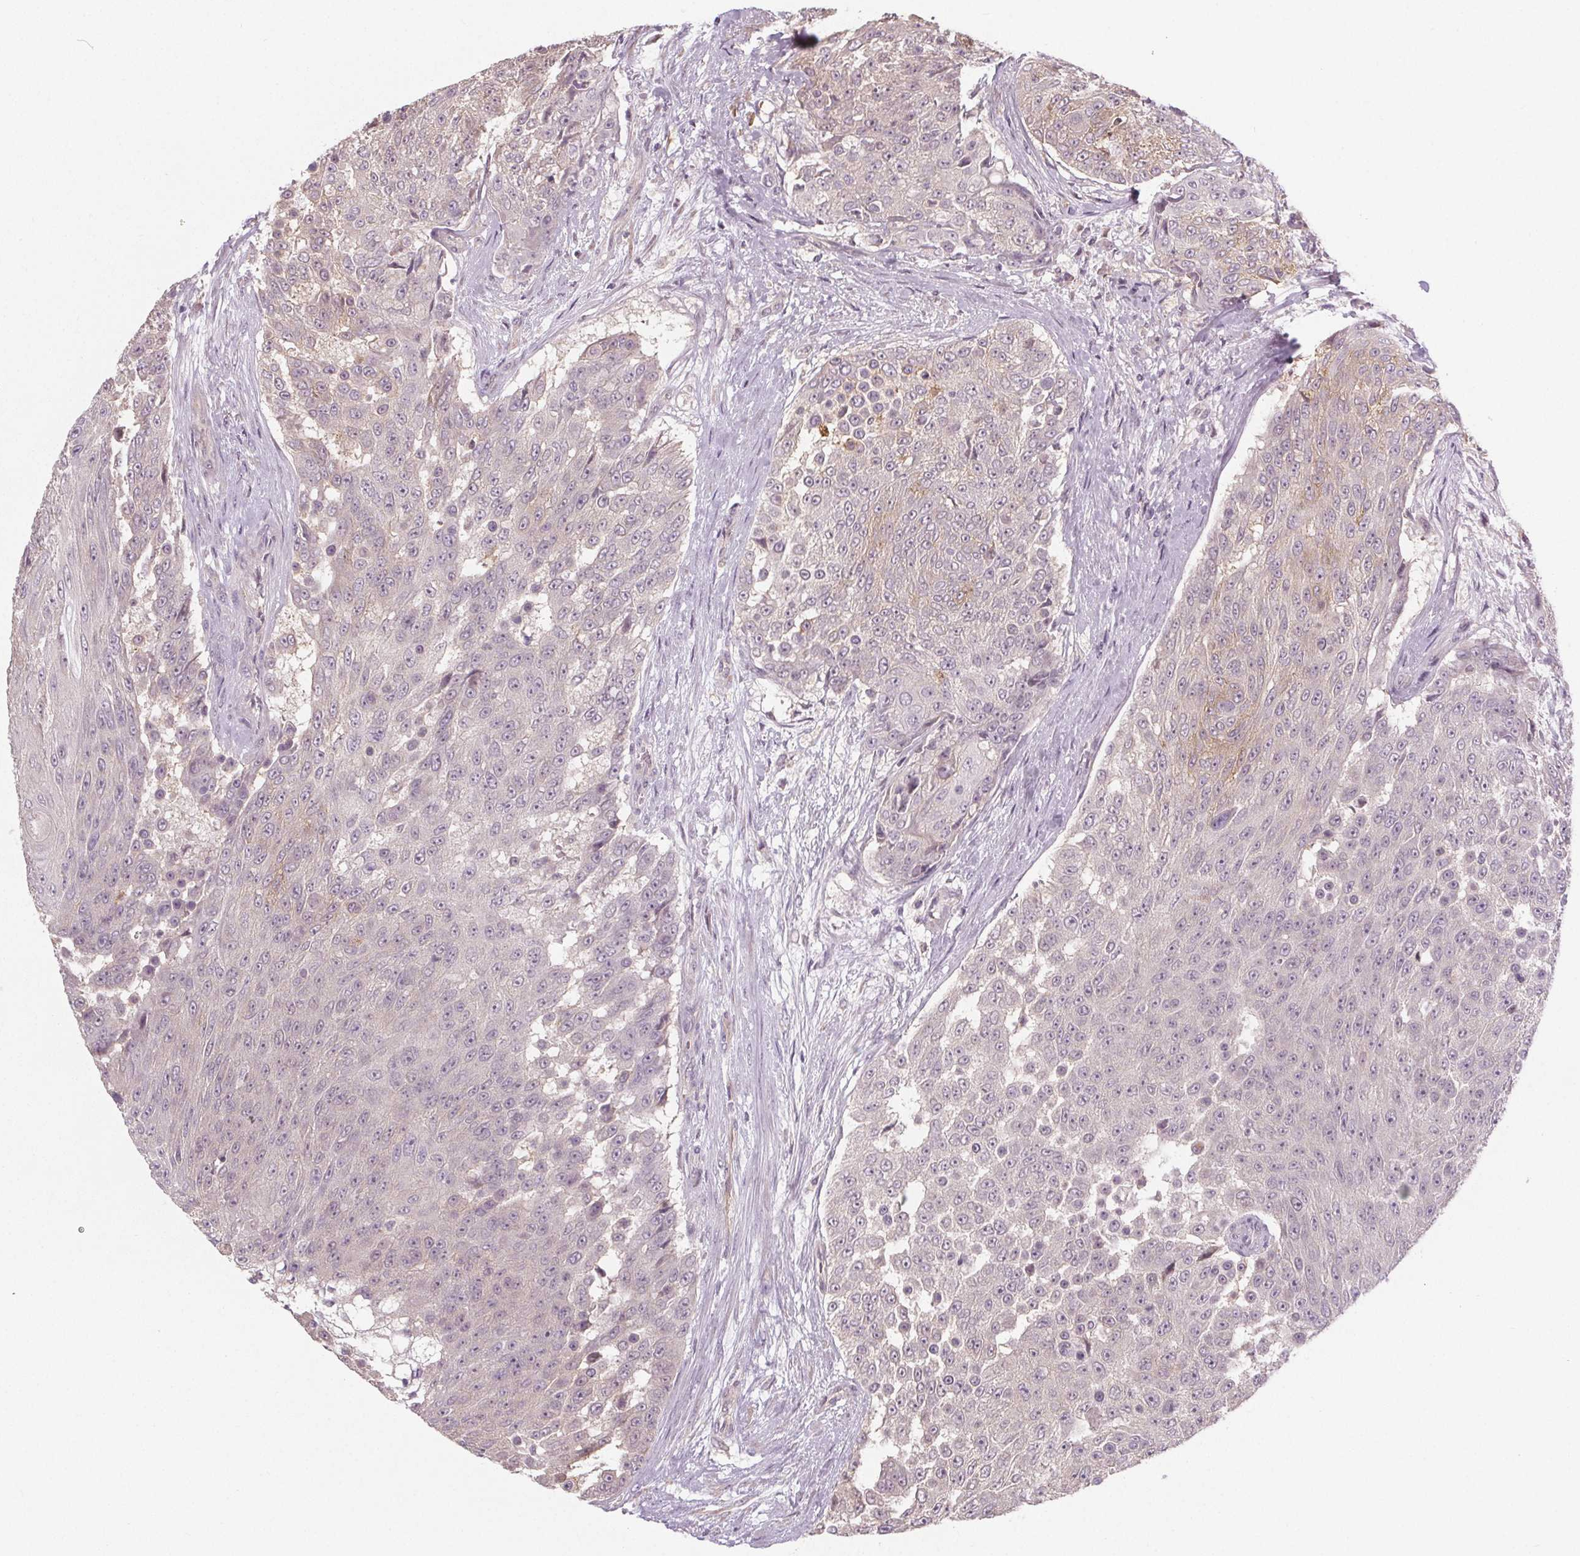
{"staining": {"intensity": "negative", "quantity": "none", "location": "none"}, "tissue": "urothelial cancer", "cell_type": "Tumor cells", "image_type": "cancer", "snomed": [{"axis": "morphology", "description": "Urothelial carcinoma, High grade"}, {"axis": "topography", "description": "Urinary bladder"}], "caption": "The photomicrograph displays no significant positivity in tumor cells of urothelial cancer. (Stains: DAB (3,3'-diaminobenzidine) immunohistochemistry (IHC) with hematoxylin counter stain, Microscopy: brightfield microscopy at high magnification).", "gene": "SLC26A2", "patient": {"sex": "female", "age": 63}}